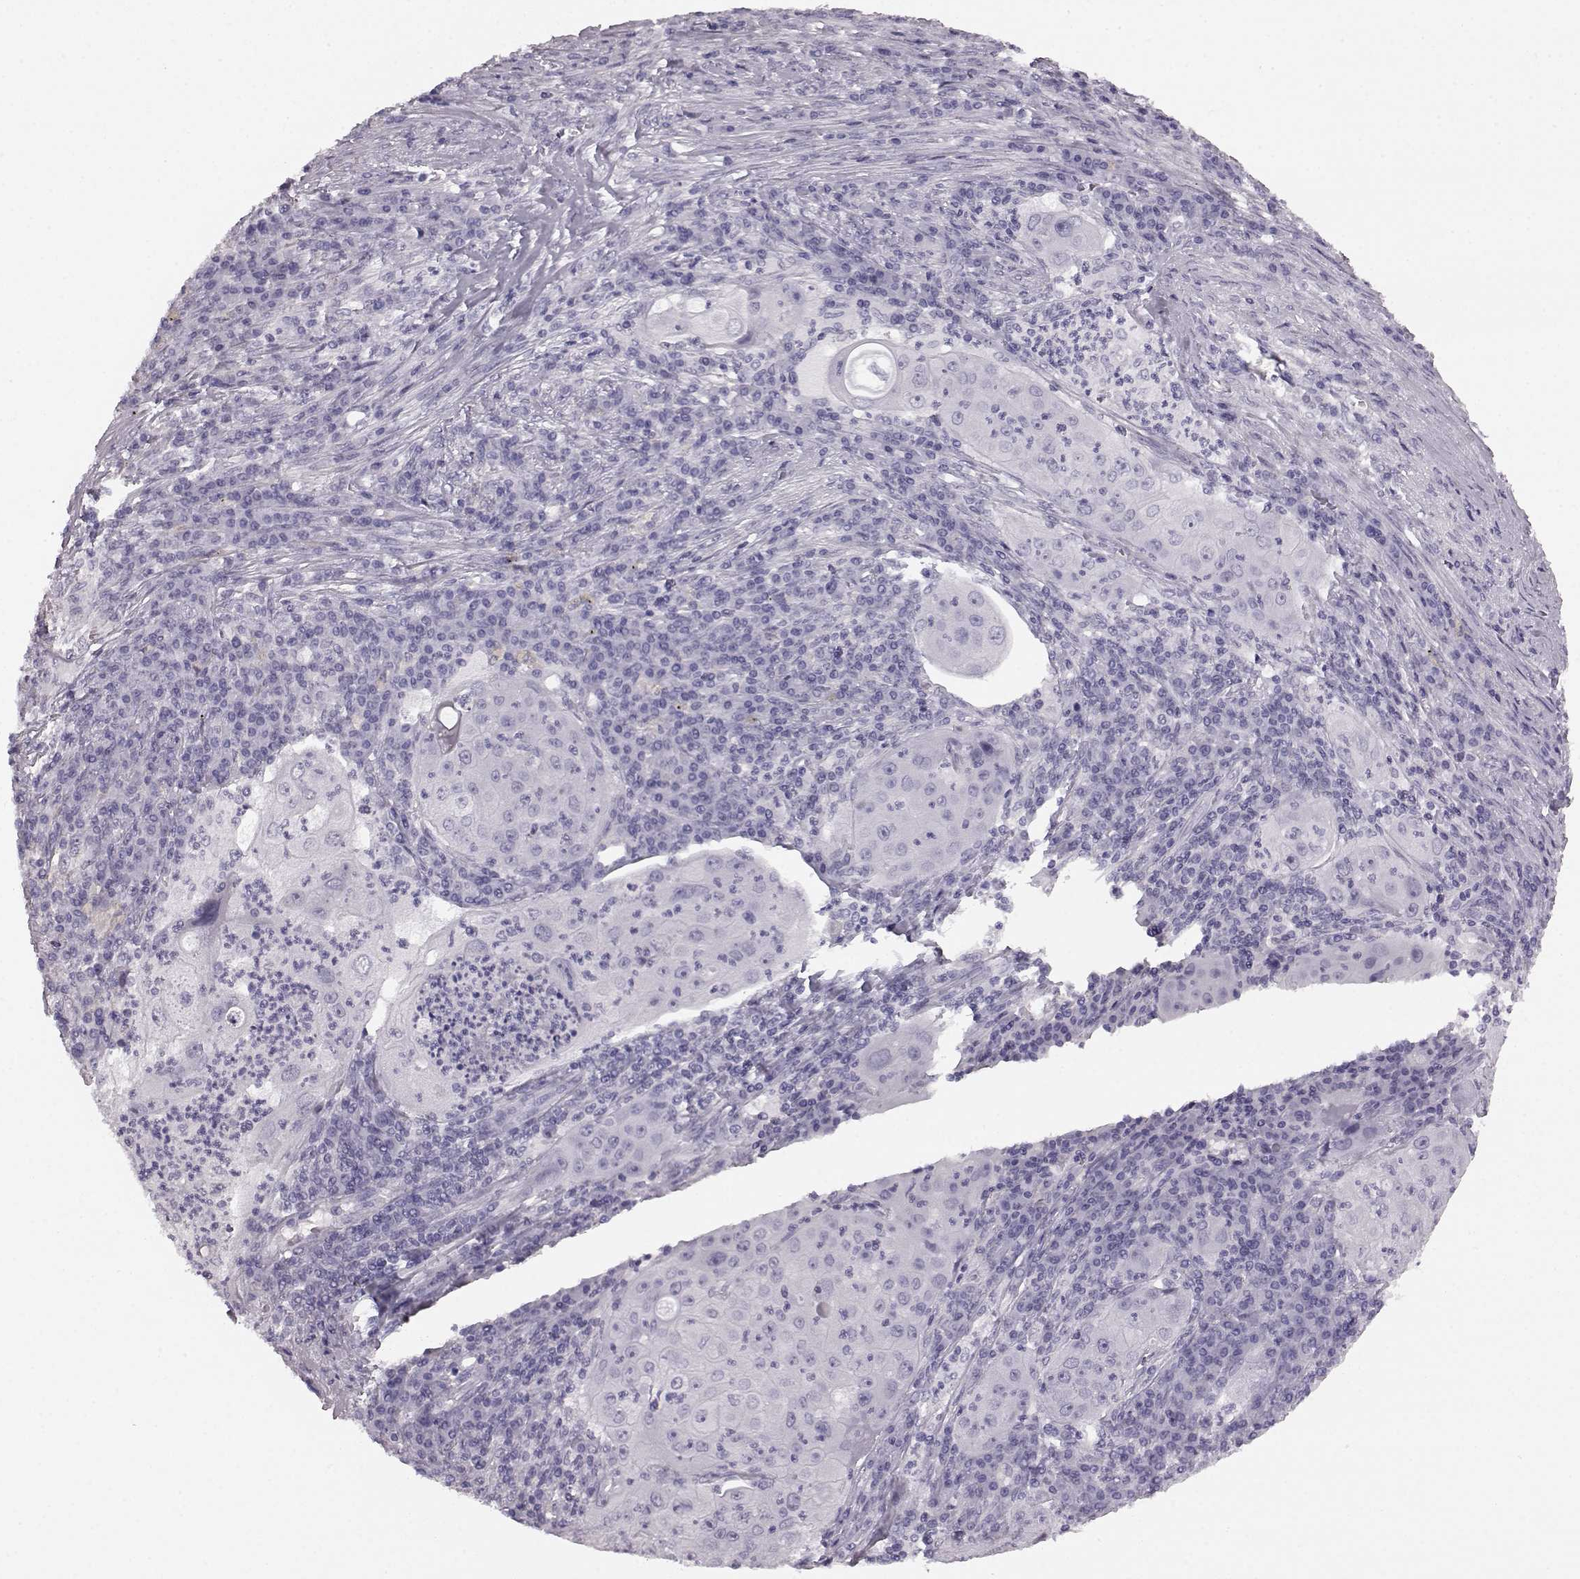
{"staining": {"intensity": "negative", "quantity": "none", "location": "none"}, "tissue": "lung cancer", "cell_type": "Tumor cells", "image_type": "cancer", "snomed": [{"axis": "morphology", "description": "Squamous cell carcinoma, NOS"}, {"axis": "topography", "description": "Lung"}], "caption": "The photomicrograph displays no significant expression in tumor cells of lung cancer.", "gene": "AIPL1", "patient": {"sex": "female", "age": 59}}